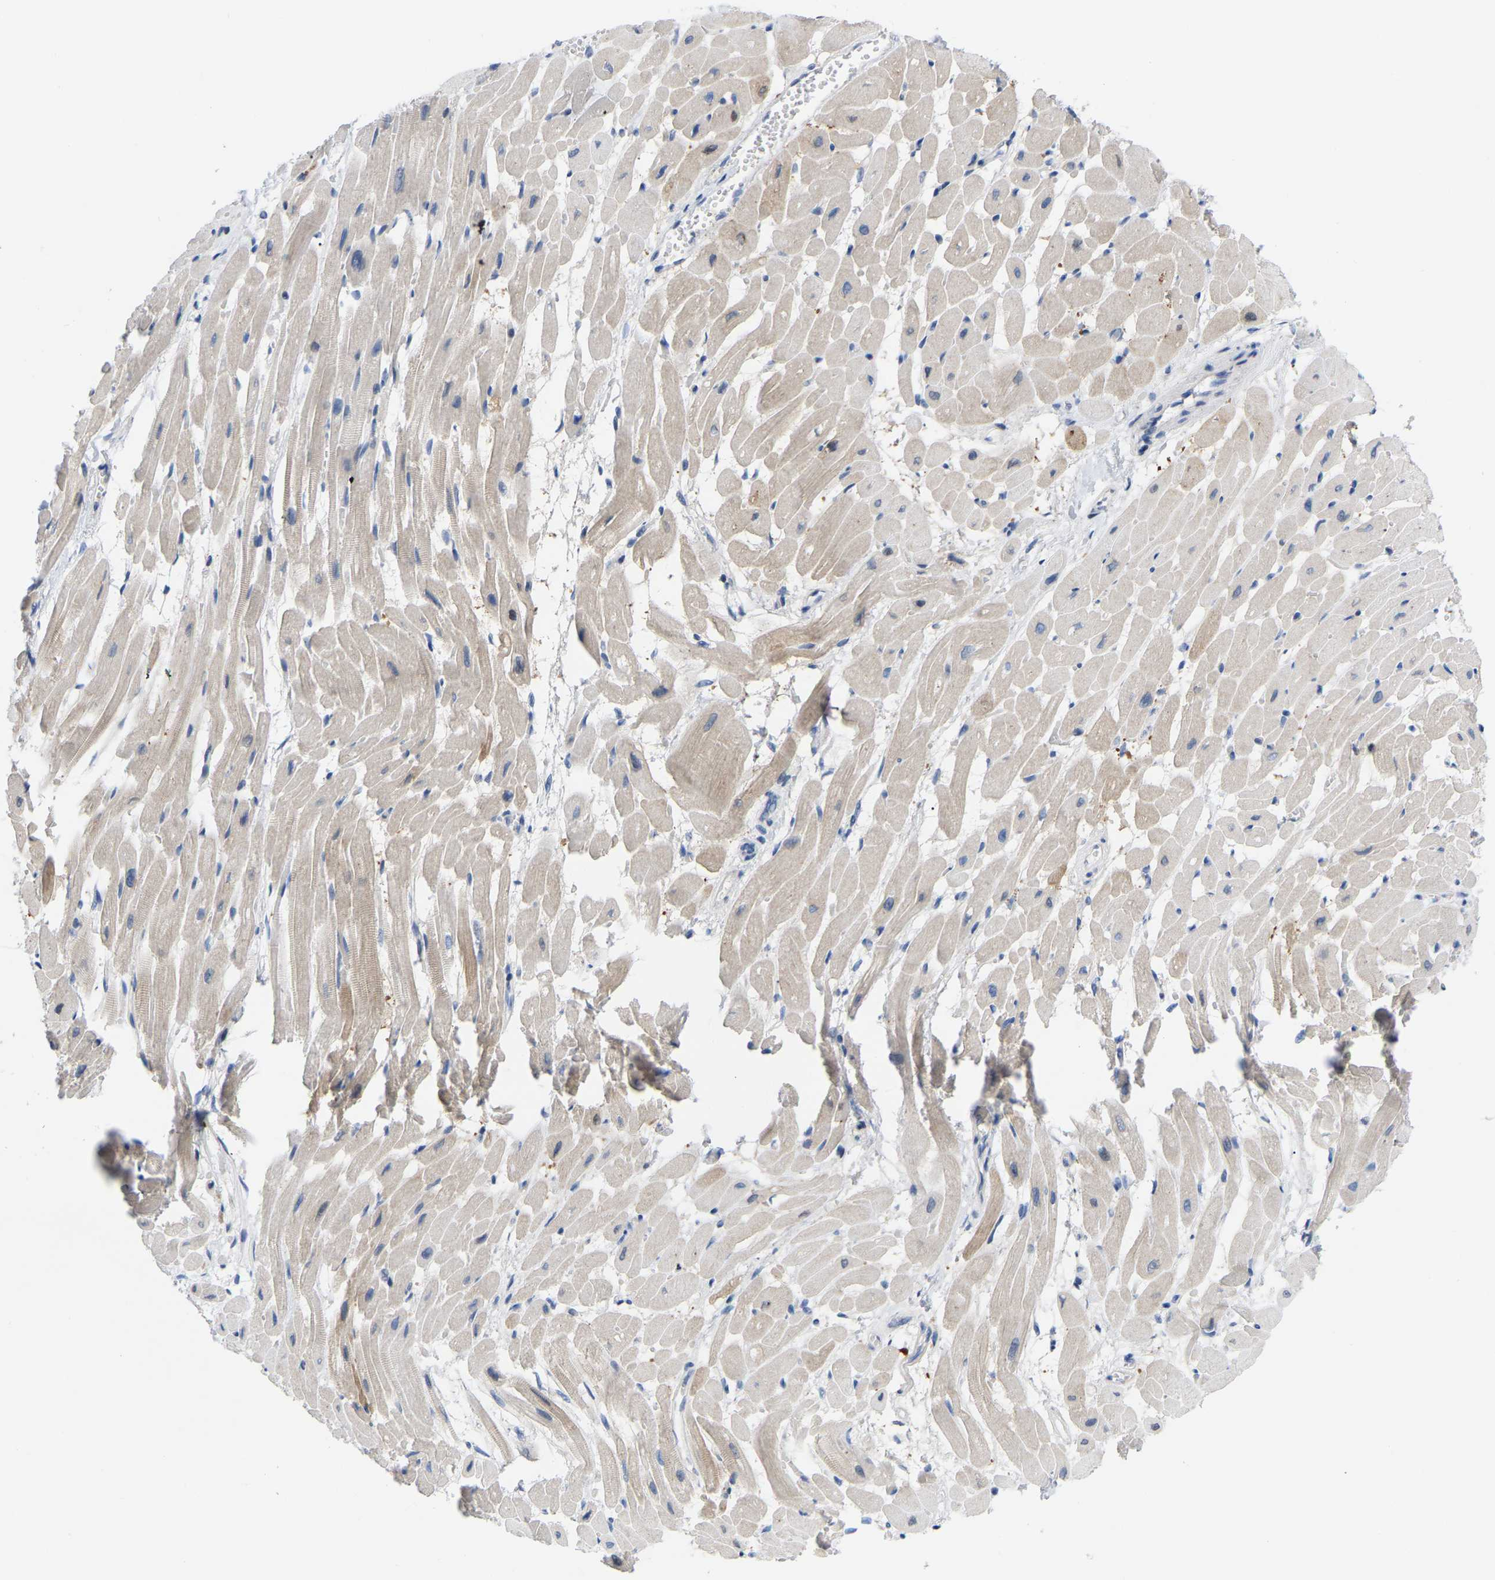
{"staining": {"intensity": "weak", "quantity": ">75%", "location": "cytoplasmic/membranous"}, "tissue": "heart muscle", "cell_type": "Cardiomyocytes", "image_type": "normal", "snomed": [{"axis": "morphology", "description": "Normal tissue, NOS"}, {"axis": "topography", "description": "Heart"}], "caption": "This image exhibits IHC staining of unremarkable human heart muscle, with low weak cytoplasmic/membranous positivity in about >75% of cardiomyocytes.", "gene": "ABTB2", "patient": {"sex": "male", "age": 45}}